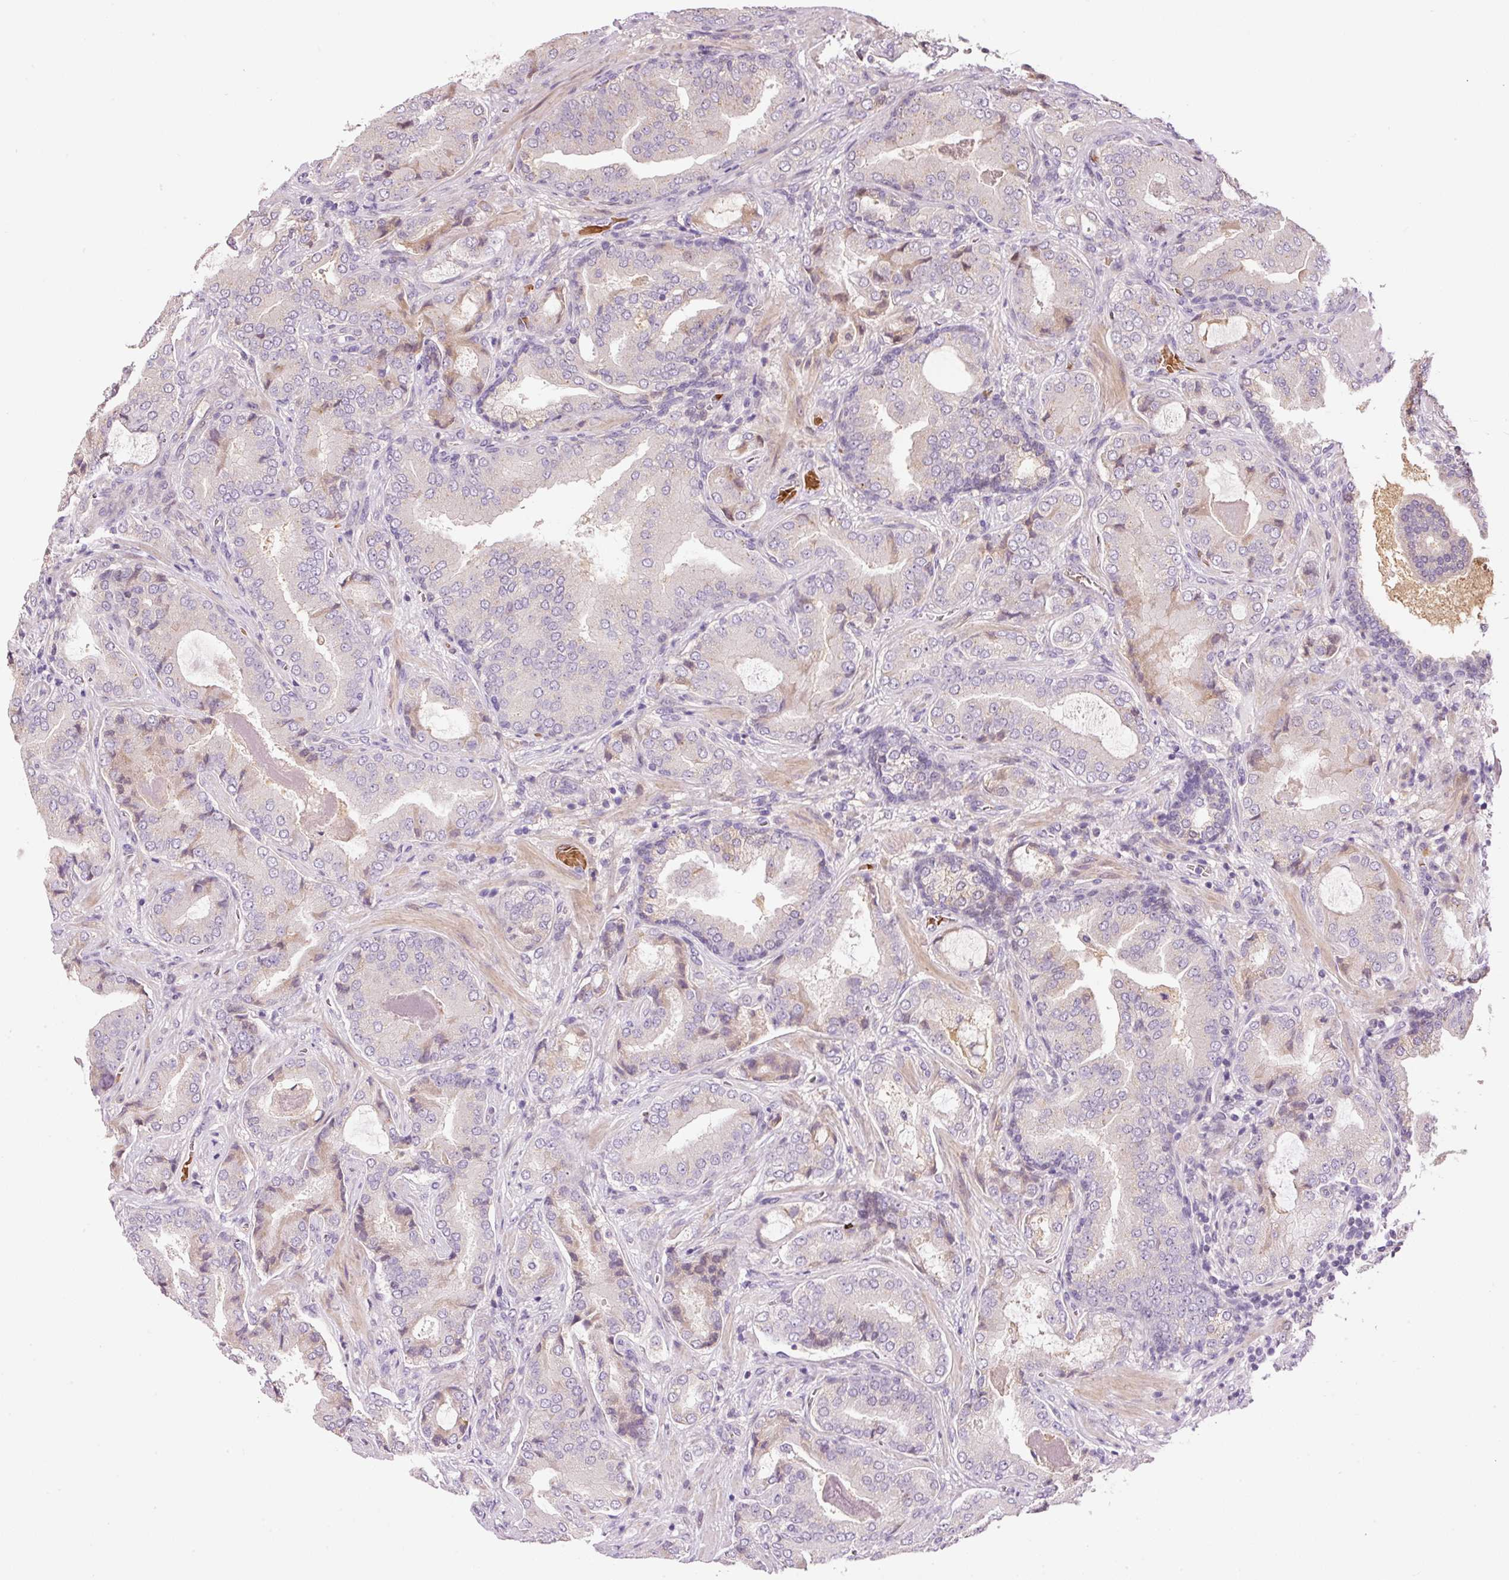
{"staining": {"intensity": "negative", "quantity": "none", "location": "none"}, "tissue": "prostate cancer", "cell_type": "Tumor cells", "image_type": "cancer", "snomed": [{"axis": "morphology", "description": "Adenocarcinoma, High grade"}, {"axis": "topography", "description": "Prostate"}], "caption": "A high-resolution image shows IHC staining of prostate cancer (high-grade adenocarcinoma), which displays no significant positivity in tumor cells.", "gene": "CMTM8", "patient": {"sex": "male", "age": 68}}